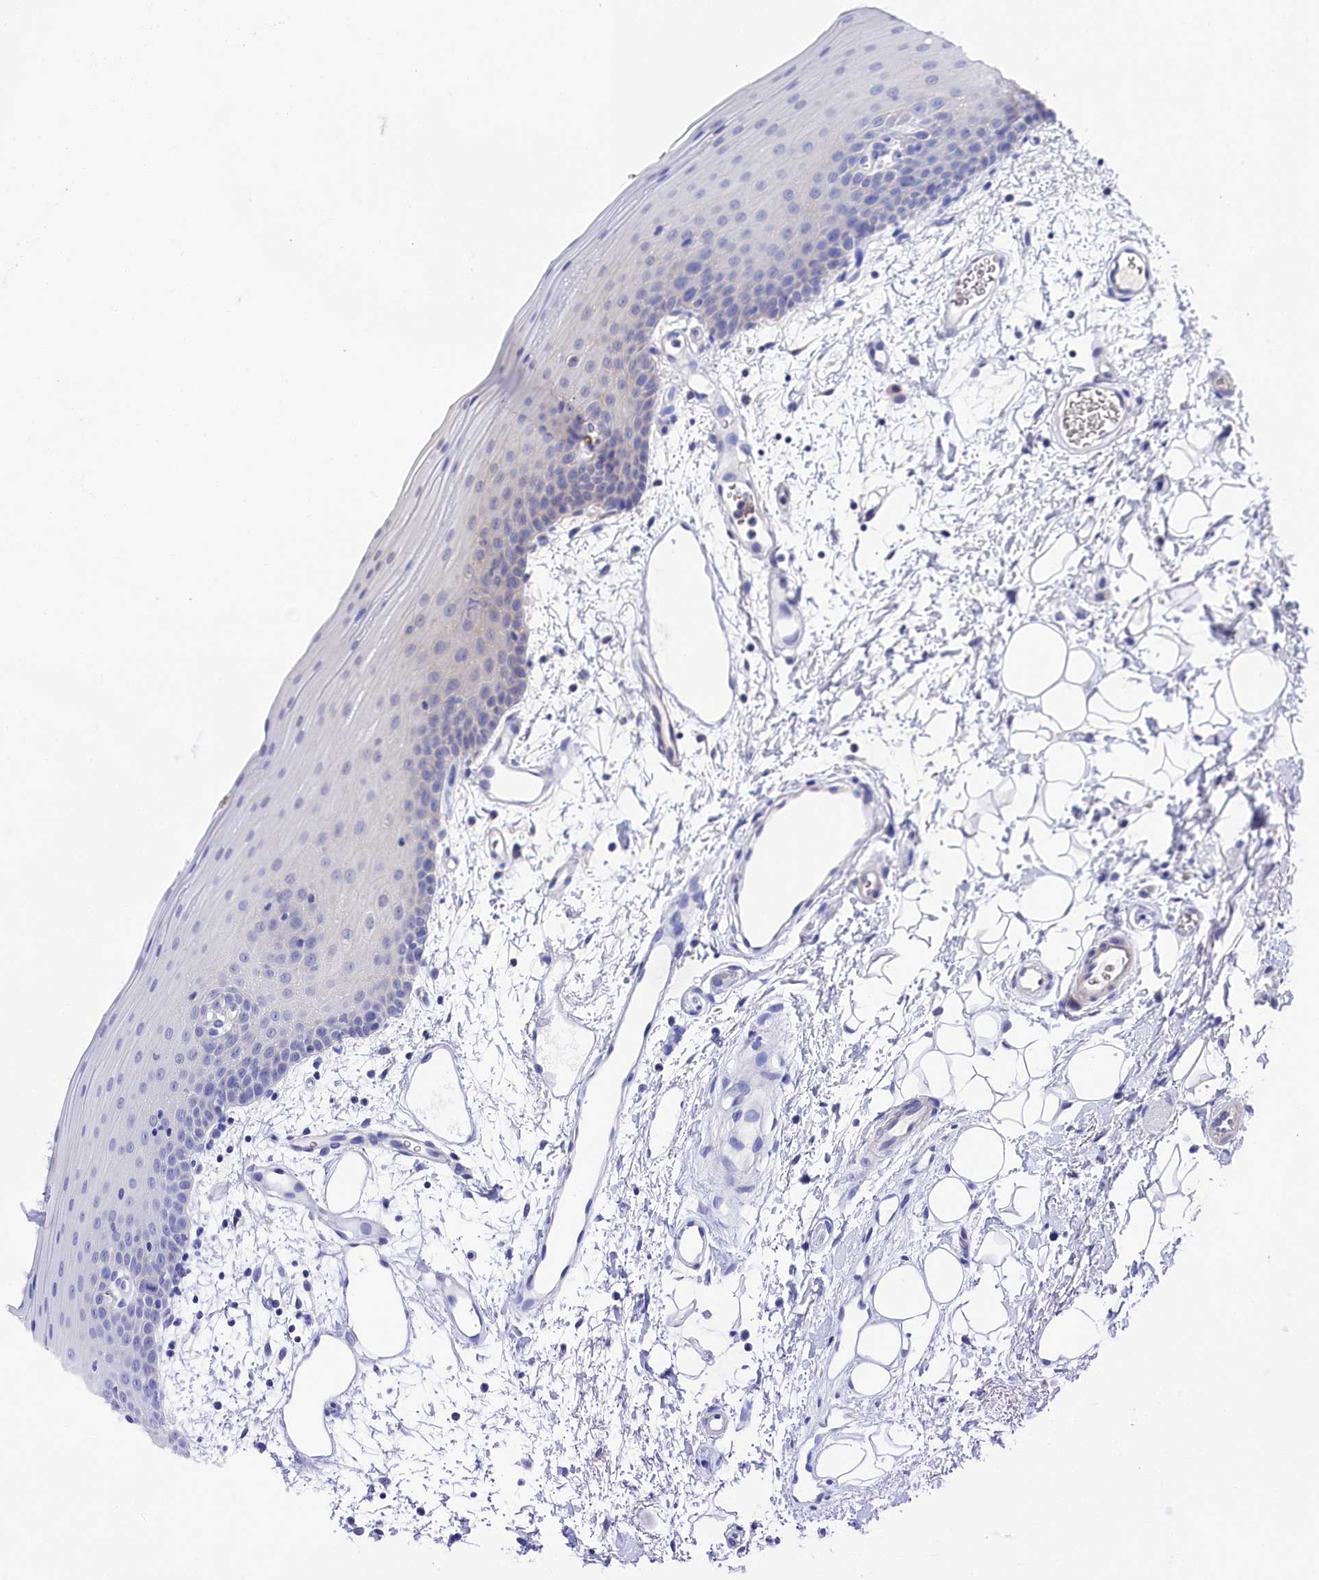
{"staining": {"intensity": "moderate", "quantity": "25%-75%", "location": "cytoplasmic/membranous"}, "tissue": "oral mucosa", "cell_type": "Squamous epithelial cells", "image_type": "normal", "snomed": [{"axis": "morphology", "description": "Normal tissue, NOS"}, {"axis": "topography", "description": "Oral tissue"}], "caption": "This image reveals IHC staining of benign human oral mucosa, with medium moderate cytoplasmic/membranous positivity in about 25%-75% of squamous epithelial cells.", "gene": "TNKS1BP1", "patient": {"sex": "male", "age": 68}}